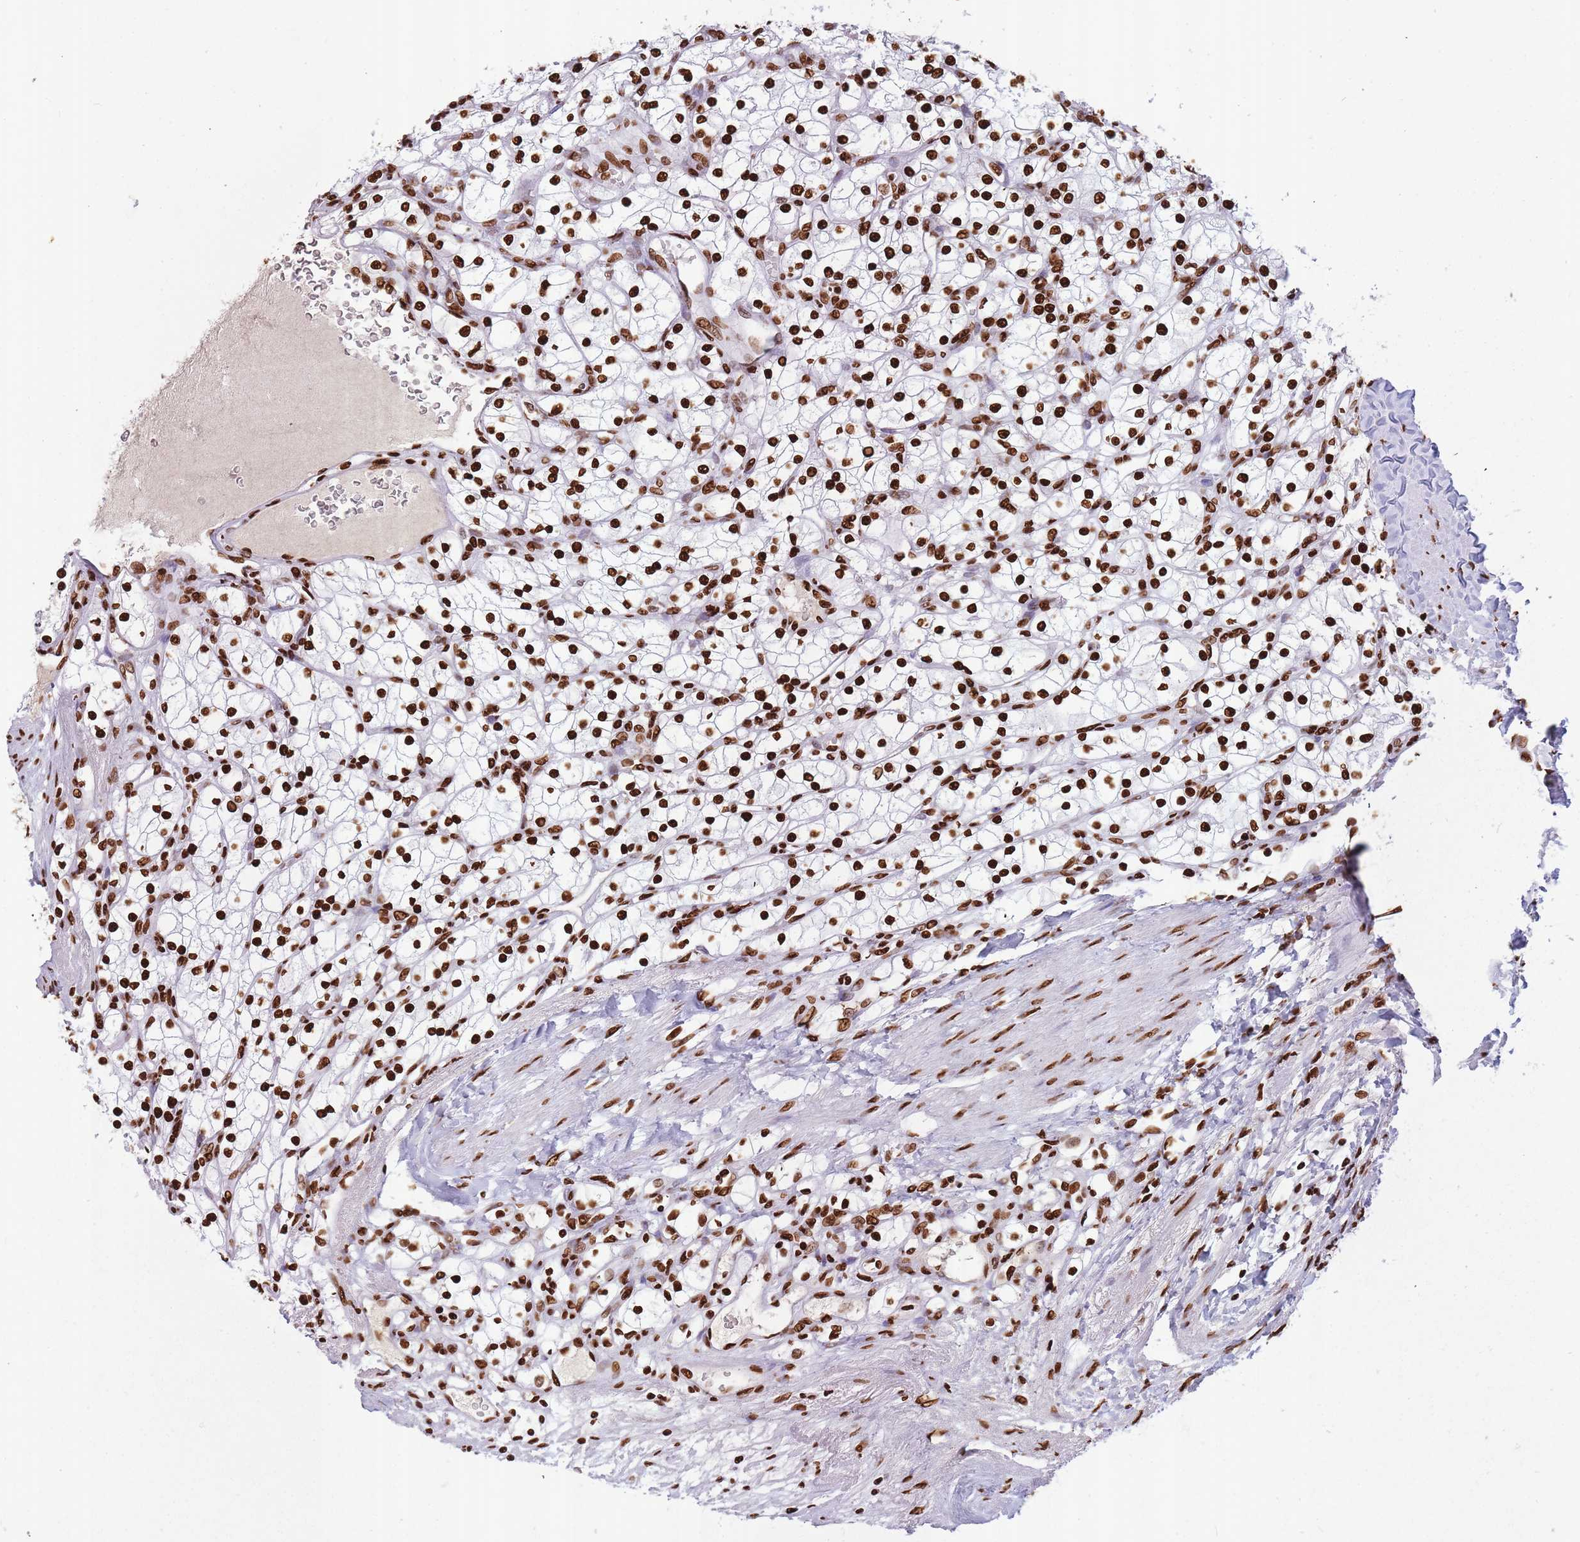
{"staining": {"intensity": "strong", "quantity": ">75%", "location": "nuclear"}, "tissue": "renal cancer", "cell_type": "Tumor cells", "image_type": "cancer", "snomed": [{"axis": "morphology", "description": "Adenocarcinoma, NOS"}, {"axis": "topography", "description": "Kidney"}], "caption": "This is a histology image of immunohistochemistry staining of adenocarcinoma (renal), which shows strong positivity in the nuclear of tumor cells.", "gene": "HNRNPUL1", "patient": {"sex": "male", "age": 80}}